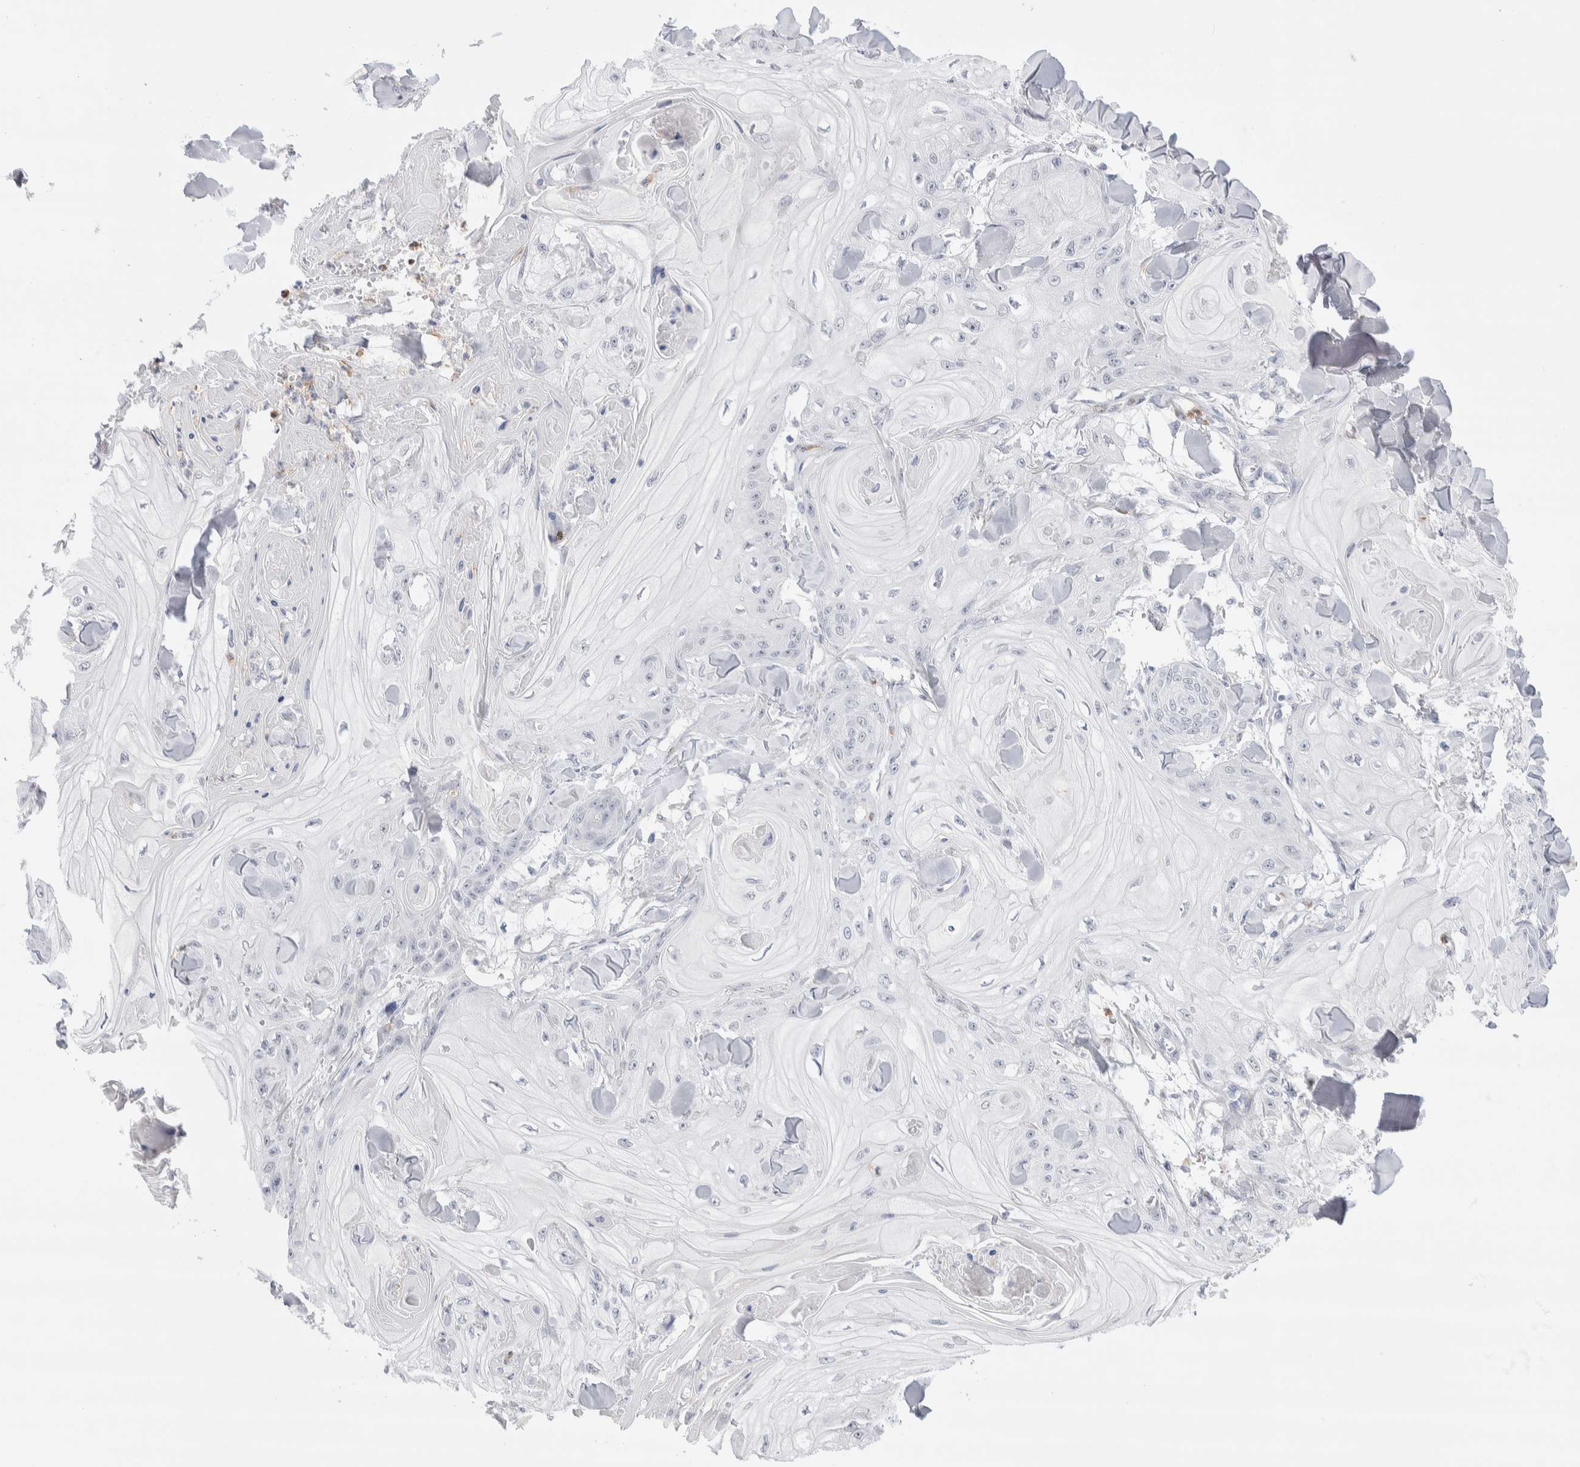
{"staining": {"intensity": "negative", "quantity": "none", "location": "none"}, "tissue": "skin cancer", "cell_type": "Tumor cells", "image_type": "cancer", "snomed": [{"axis": "morphology", "description": "Squamous cell carcinoma, NOS"}, {"axis": "topography", "description": "Skin"}], "caption": "This is an immunohistochemistry histopathology image of human skin squamous cell carcinoma. There is no staining in tumor cells.", "gene": "SEPTIN4", "patient": {"sex": "male", "age": 74}}